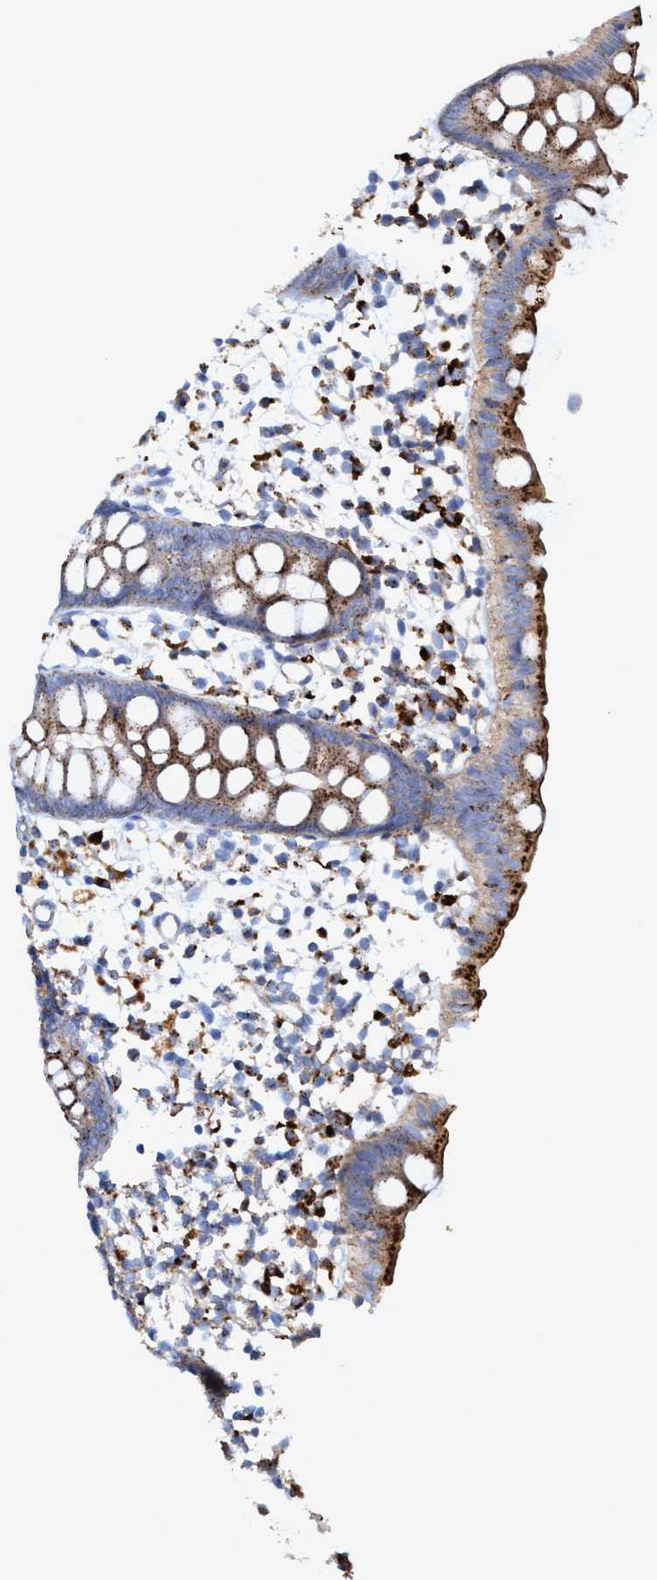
{"staining": {"intensity": "moderate", "quantity": ">75%", "location": "cytoplasmic/membranous"}, "tissue": "appendix", "cell_type": "Glandular cells", "image_type": "normal", "snomed": [{"axis": "morphology", "description": "Normal tissue, NOS"}, {"axis": "topography", "description": "Appendix"}], "caption": "A brown stain highlights moderate cytoplasmic/membranous staining of a protein in glandular cells of benign appendix. (DAB IHC, brown staining for protein, blue staining for nuclei).", "gene": "TRIM65", "patient": {"sex": "female", "age": 20}}